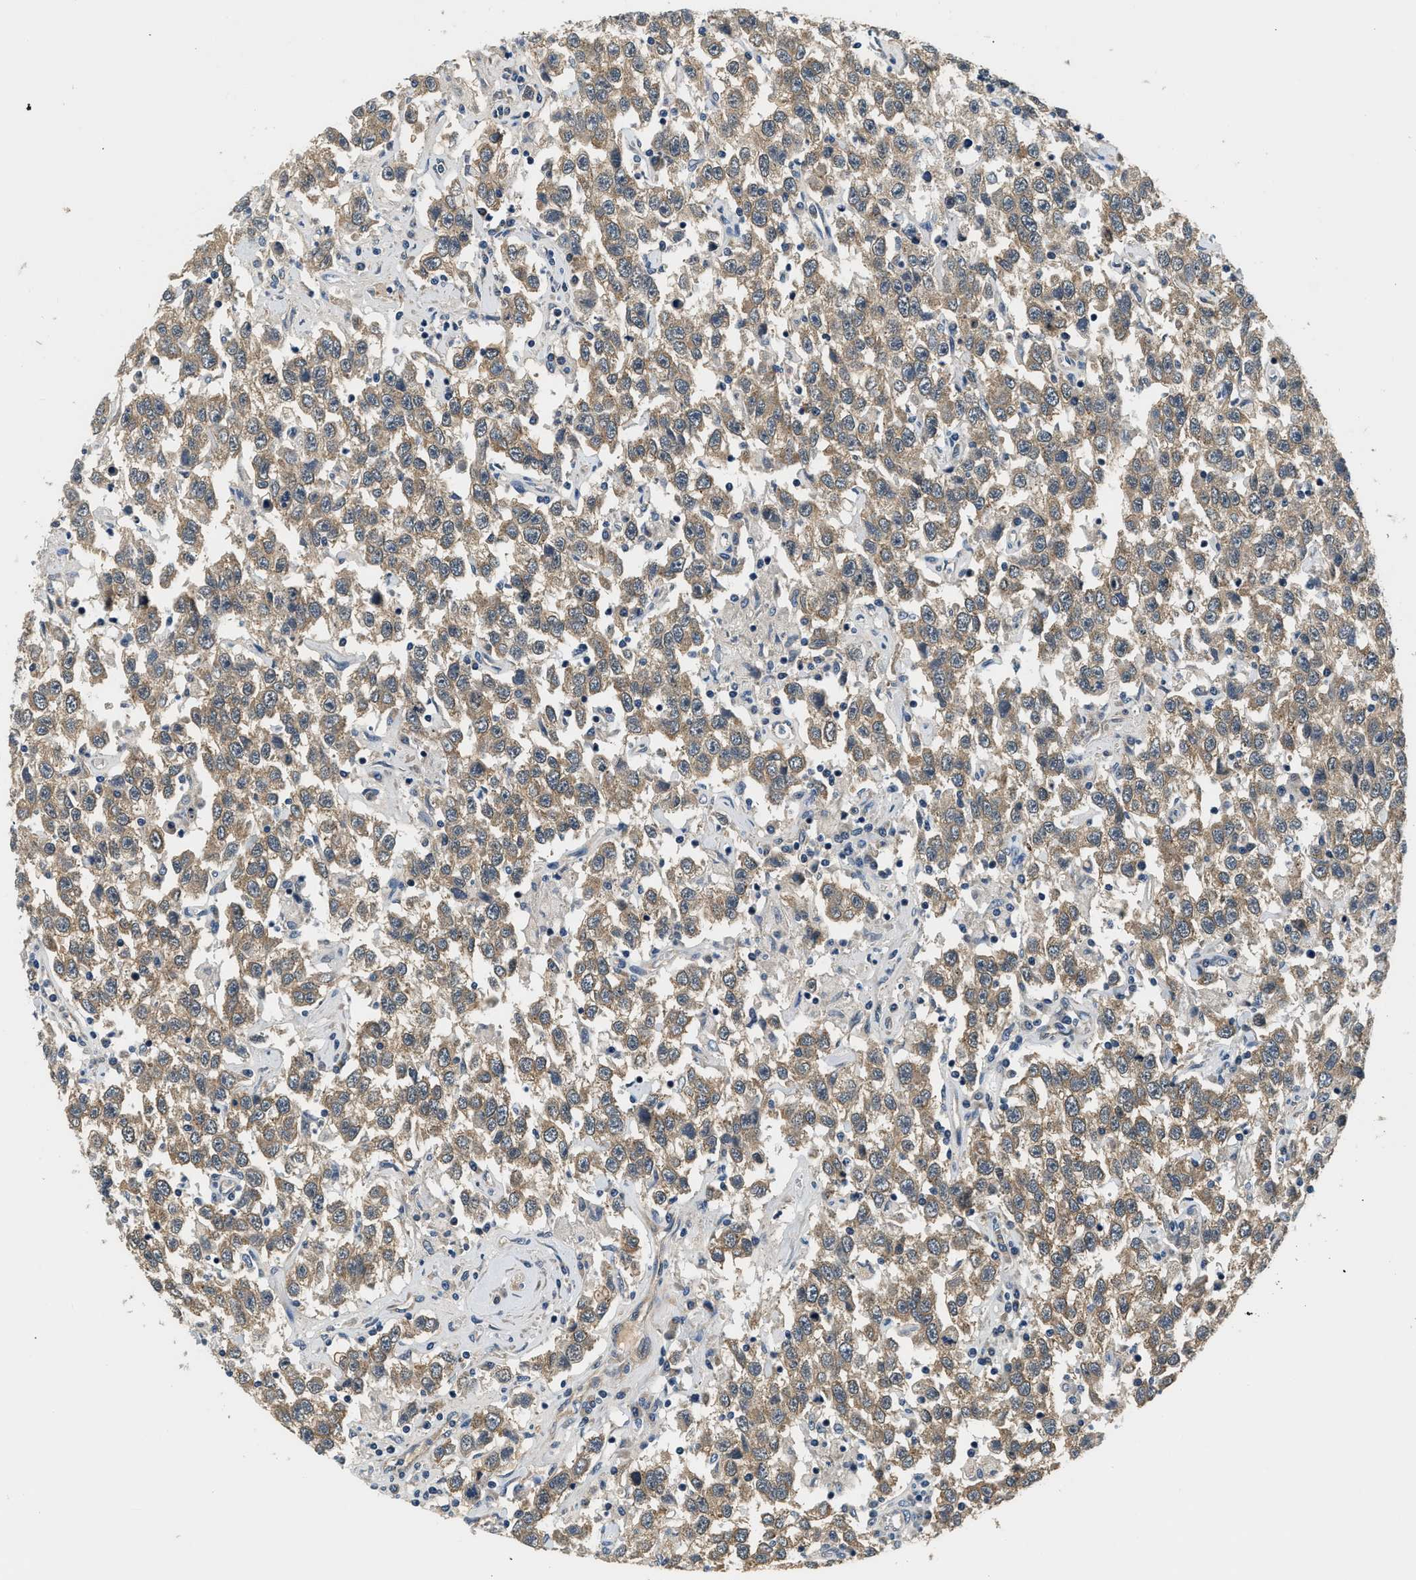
{"staining": {"intensity": "moderate", "quantity": ">75%", "location": "cytoplasmic/membranous"}, "tissue": "testis cancer", "cell_type": "Tumor cells", "image_type": "cancer", "snomed": [{"axis": "morphology", "description": "Seminoma, NOS"}, {"axis": "topography", "description": "Testis"}], "caption": "Testis seminoma was stained to show a protein in brown. There is medium levels of moderate cytoplasmic/membranous positivity in about >75% of tumor cells.", "gene": "YAE1", "patient": {"sex": "male", "age": 41}}